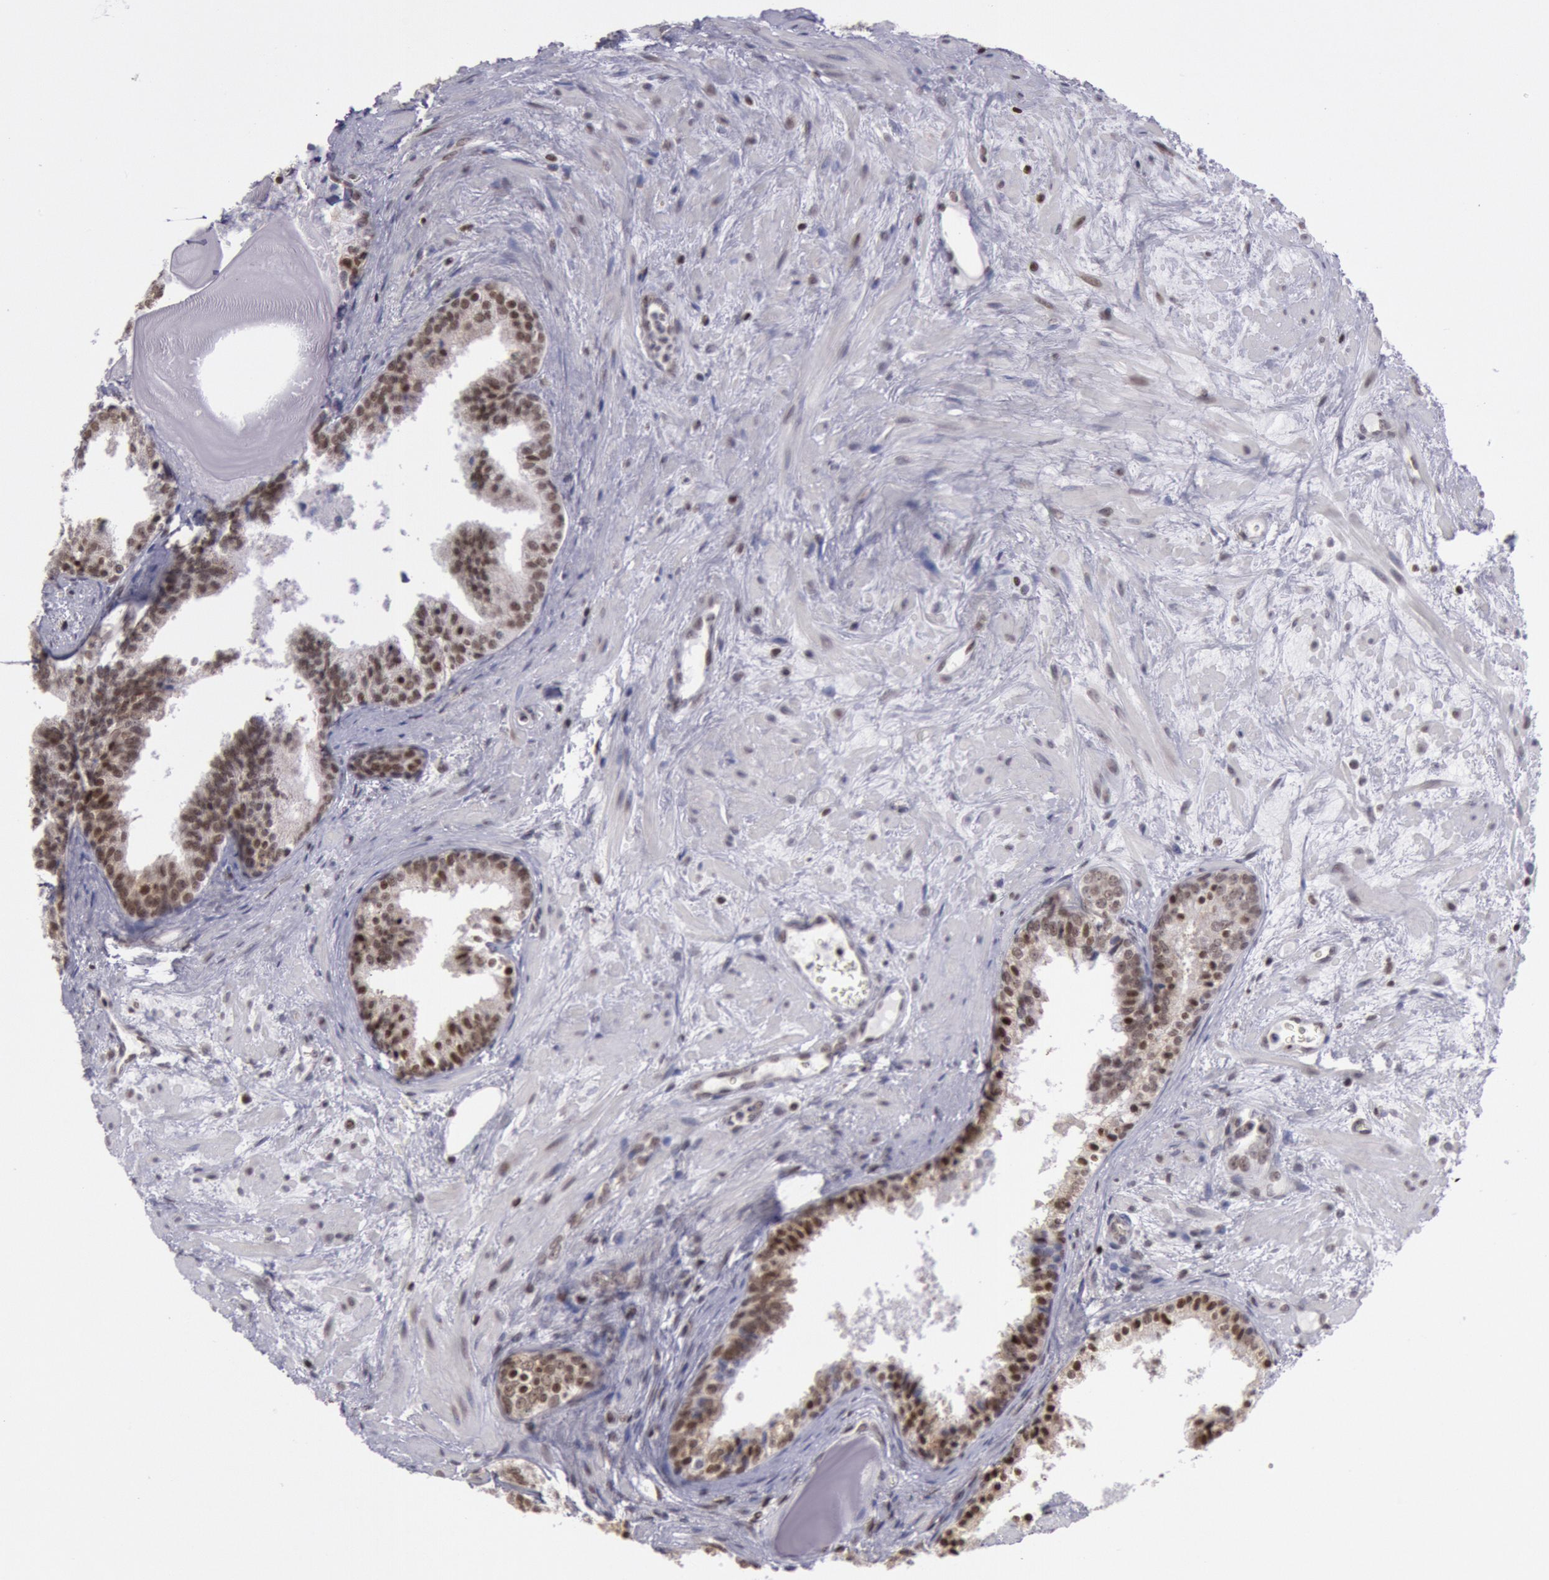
{"staining": {"intensity": "moderate", "quantity": ">75%", "location": "nuclear"}, "tissue": "prostate", "cell_type": "Glandular cells", "image_type": "normal", "snomed": [{"axis": "morphology", "description": "Normal tissue, NOS"}, {"axis": "topography", "description": "Prostate"}], "caption": "Immunohistochemical staining of benign prostate exhibits moderate nuclear protein positivity in approximately >75% of glandular cells. (DAB (3,3'-diaminobenzidine) IHC, brown staining for protein, blue staining for nuclei).", "gene": "NKAP", "patient": {"sex": "male", "age": 65}}